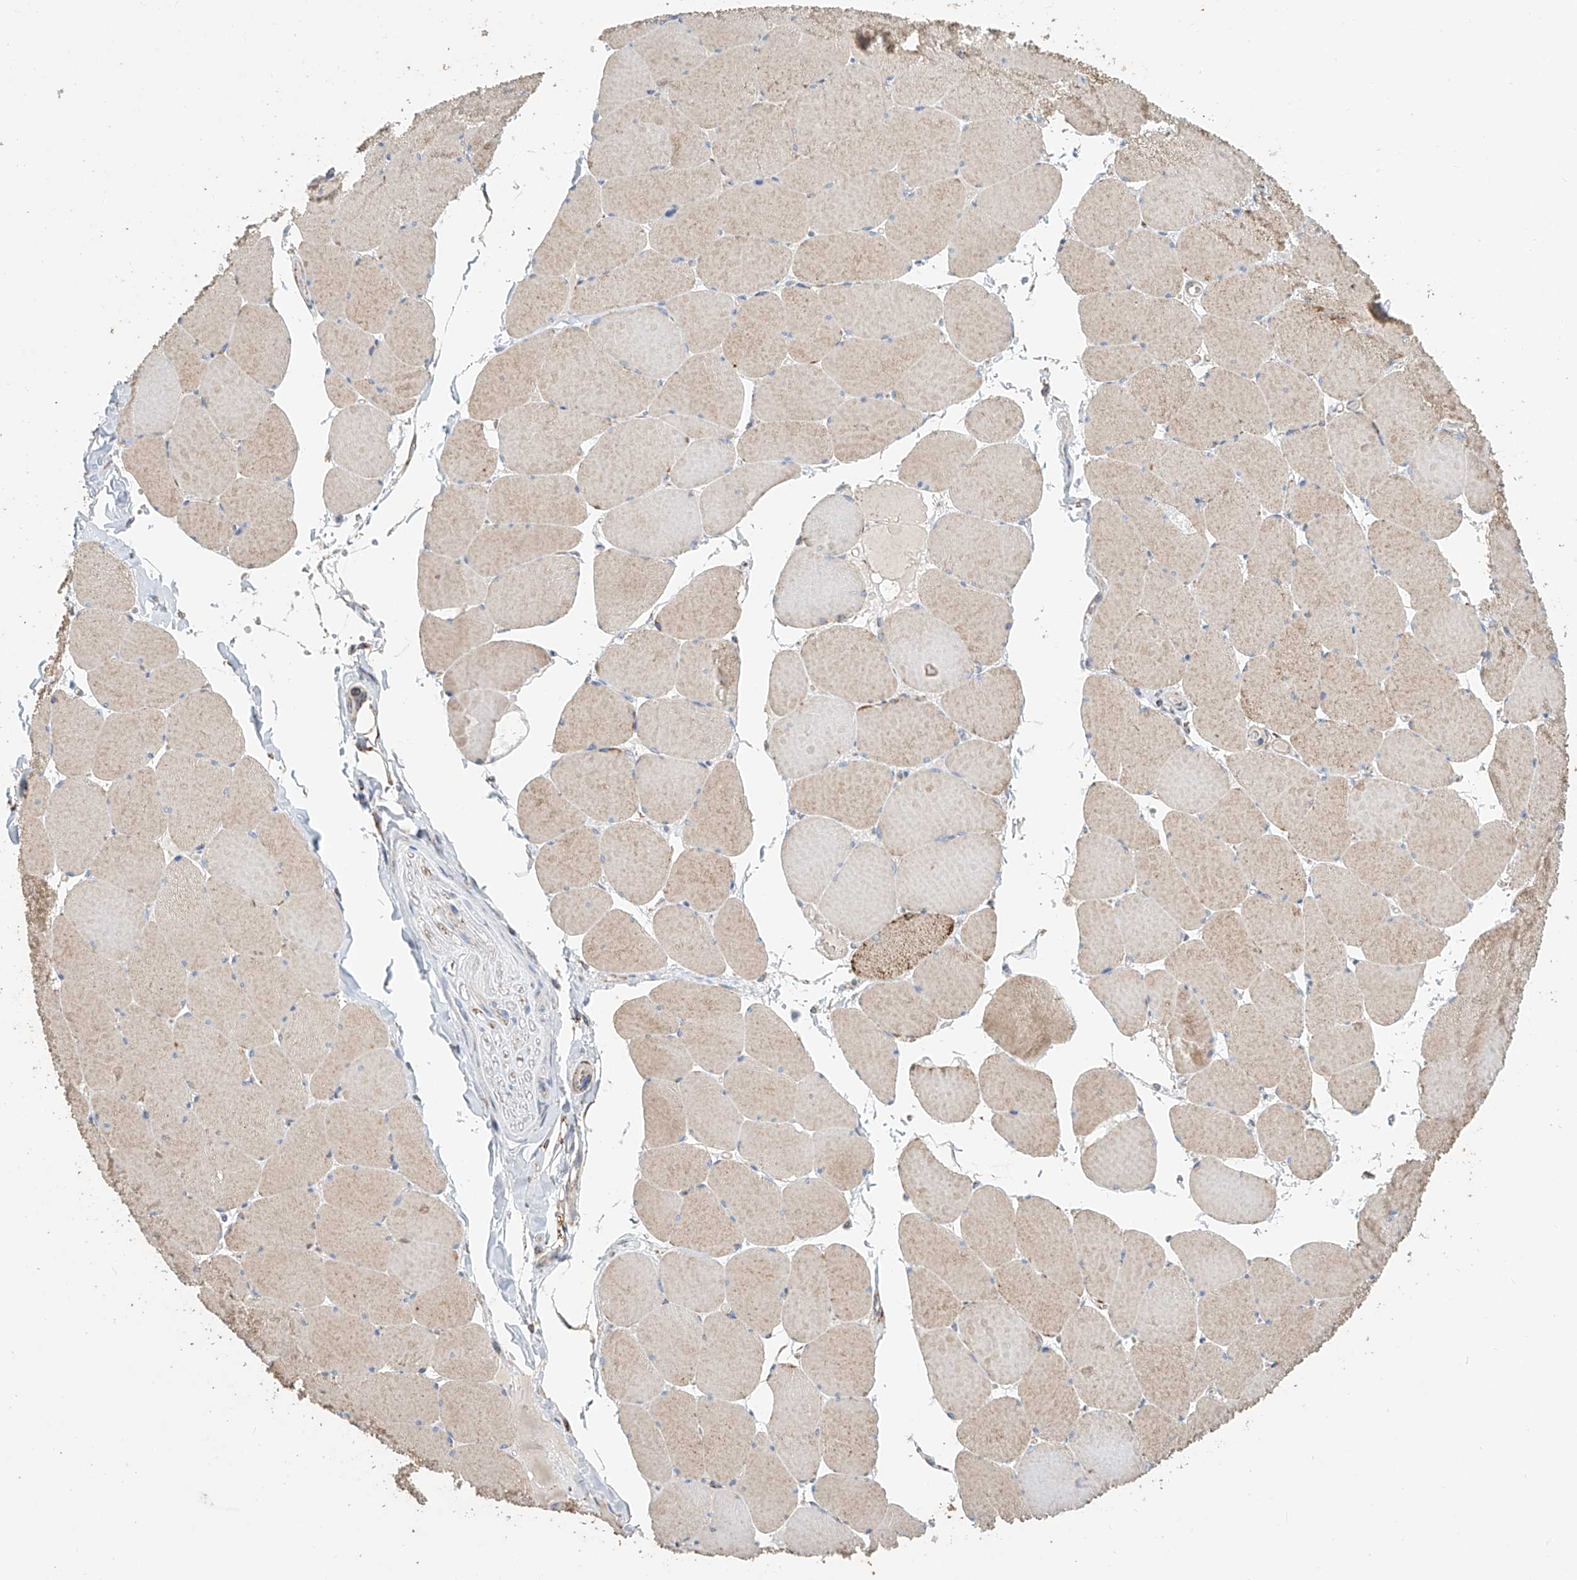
{"staining": {"intensity": "weak", "quantity": ">75%", "location": "cytoplasmic/membranous"}, "tissue": "skeletal muscle", "cell_type": "Myocytes", "image_type": "normal", "snomed": [{"axis": "morphology", "description": "Normal tissue, NOS"}, {"axis": "topography", "description": "Skeletal muscle"}, {"axis": "topography", "description": "Head-Neck"}], "caption": "A high-resolution histopathology image shows immunohistochemistry staining of benign skeletal muscle, which exhibits weak cytoplasmic/membranous staining in approximately >75% of myocytes.", "gene": "MCL1", "patient": {"sex": "male", "age": 66}}